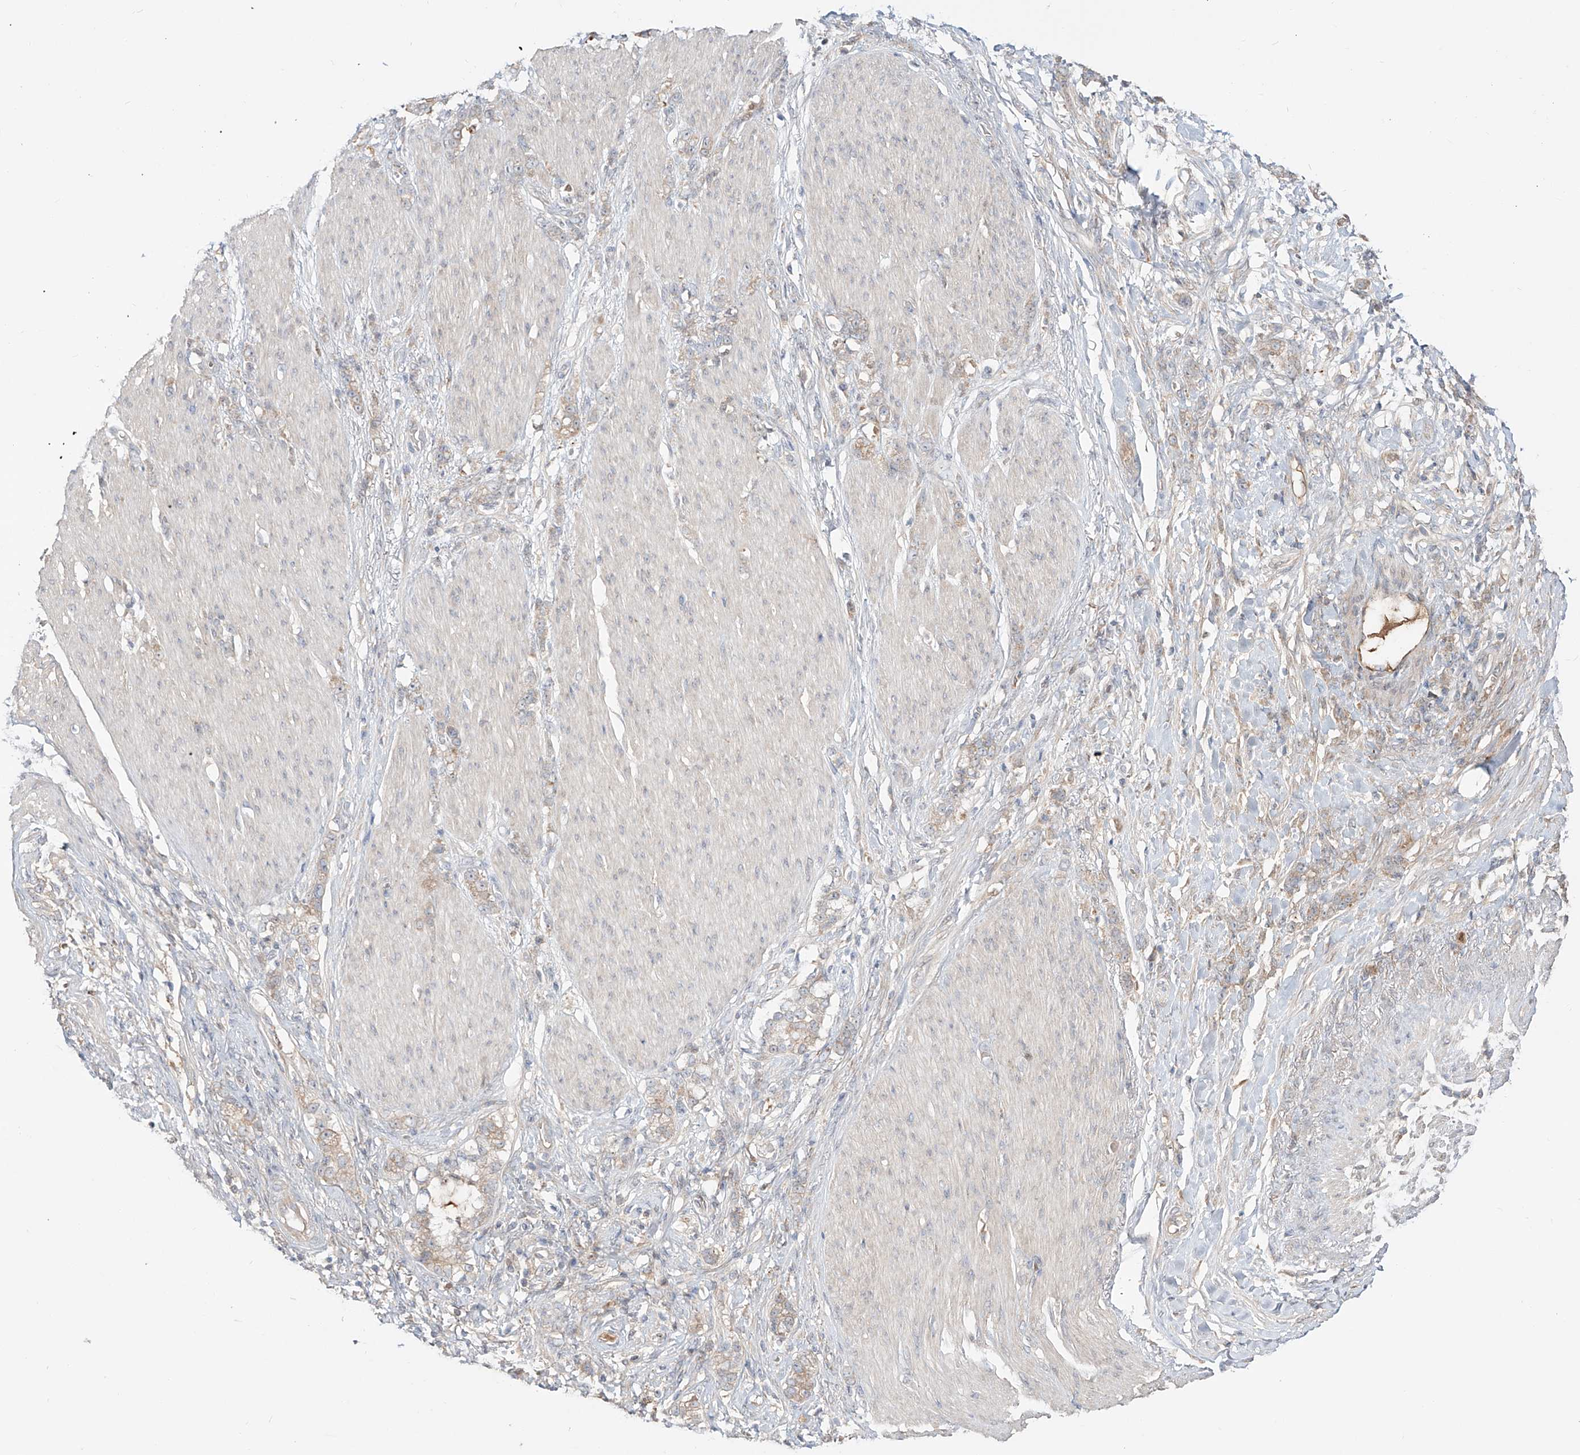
{"staining": {"intensity": "moderate", "quantity": "<25%", "location": "cytoplasmic/membranous"}, "tissue": "stomach cancer", "cell_type": "Tumor cells", "image_type": "cancer", "snomed": [{"axis": "morphology", "description": "Adenocarcinoma, NOS"}, {"axis": "topography", "description": "Stomach, lower"}], "caption": "Adenocarcinoma (stomach) stained for a protein (brown) displays moderate cytoplasmic/membranous positive positivity in about <25% of tumor cells.", "gene": "ERO1A", "patient": {"sex": "male", "age": 88}}